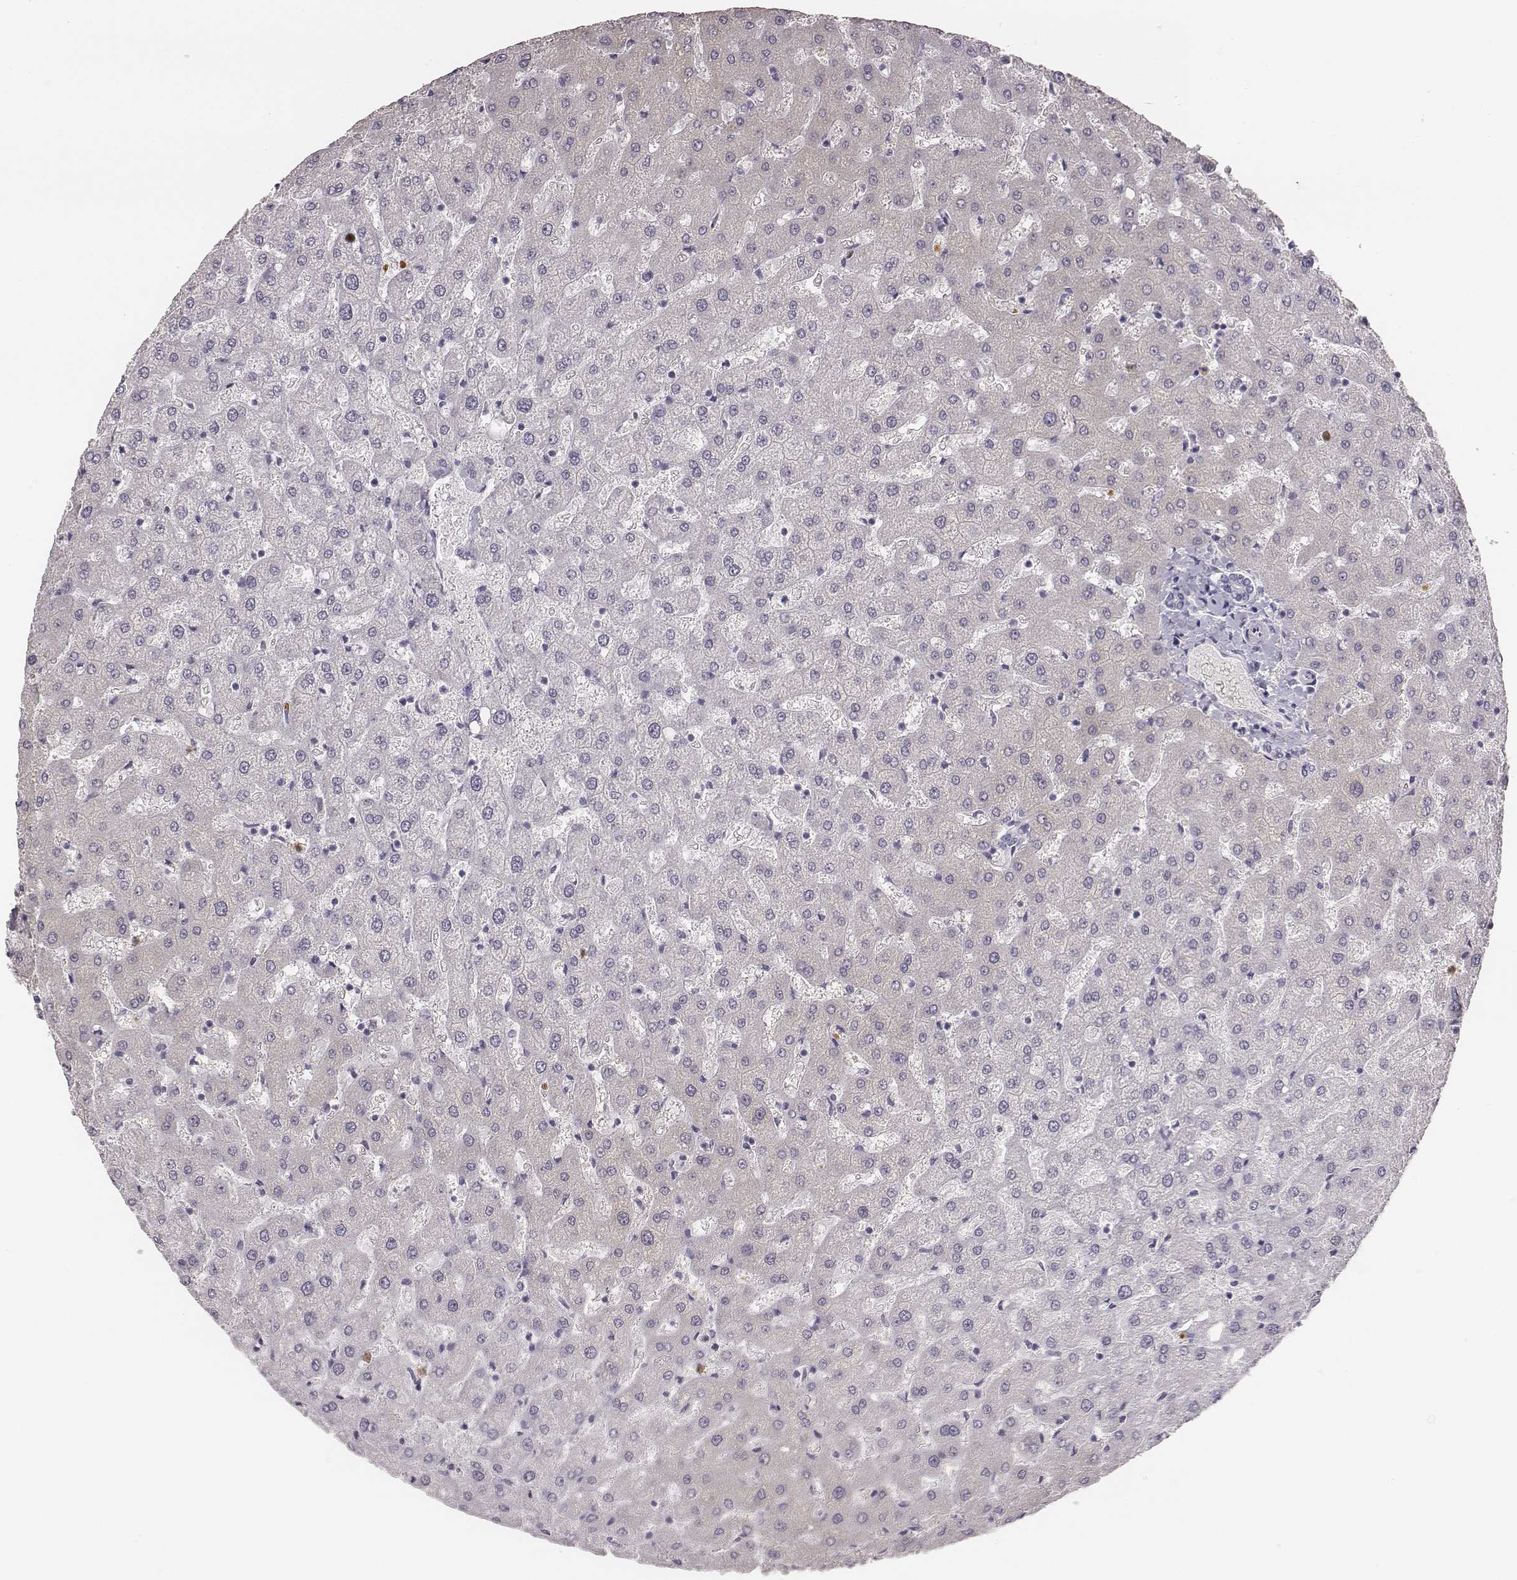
{"staining": {"intensity": "negative", "quantity": "none", "location": "none"}, "tissue": "liver", "cell_type": "Cholangiocytes", "image_type": "normal", "snomed": [{"axis": "morphology", "description": "Normal tissue, NOS"}, {"axis": "topography", "description": "Liver"}], "caption": "This is an immunohistochemistry (IHC) photomicrograph of benign human liver. There is no expression in cholangiocytes.", "gene": "KCNJ12", "patient": {"sex": "female", "age": 50}}